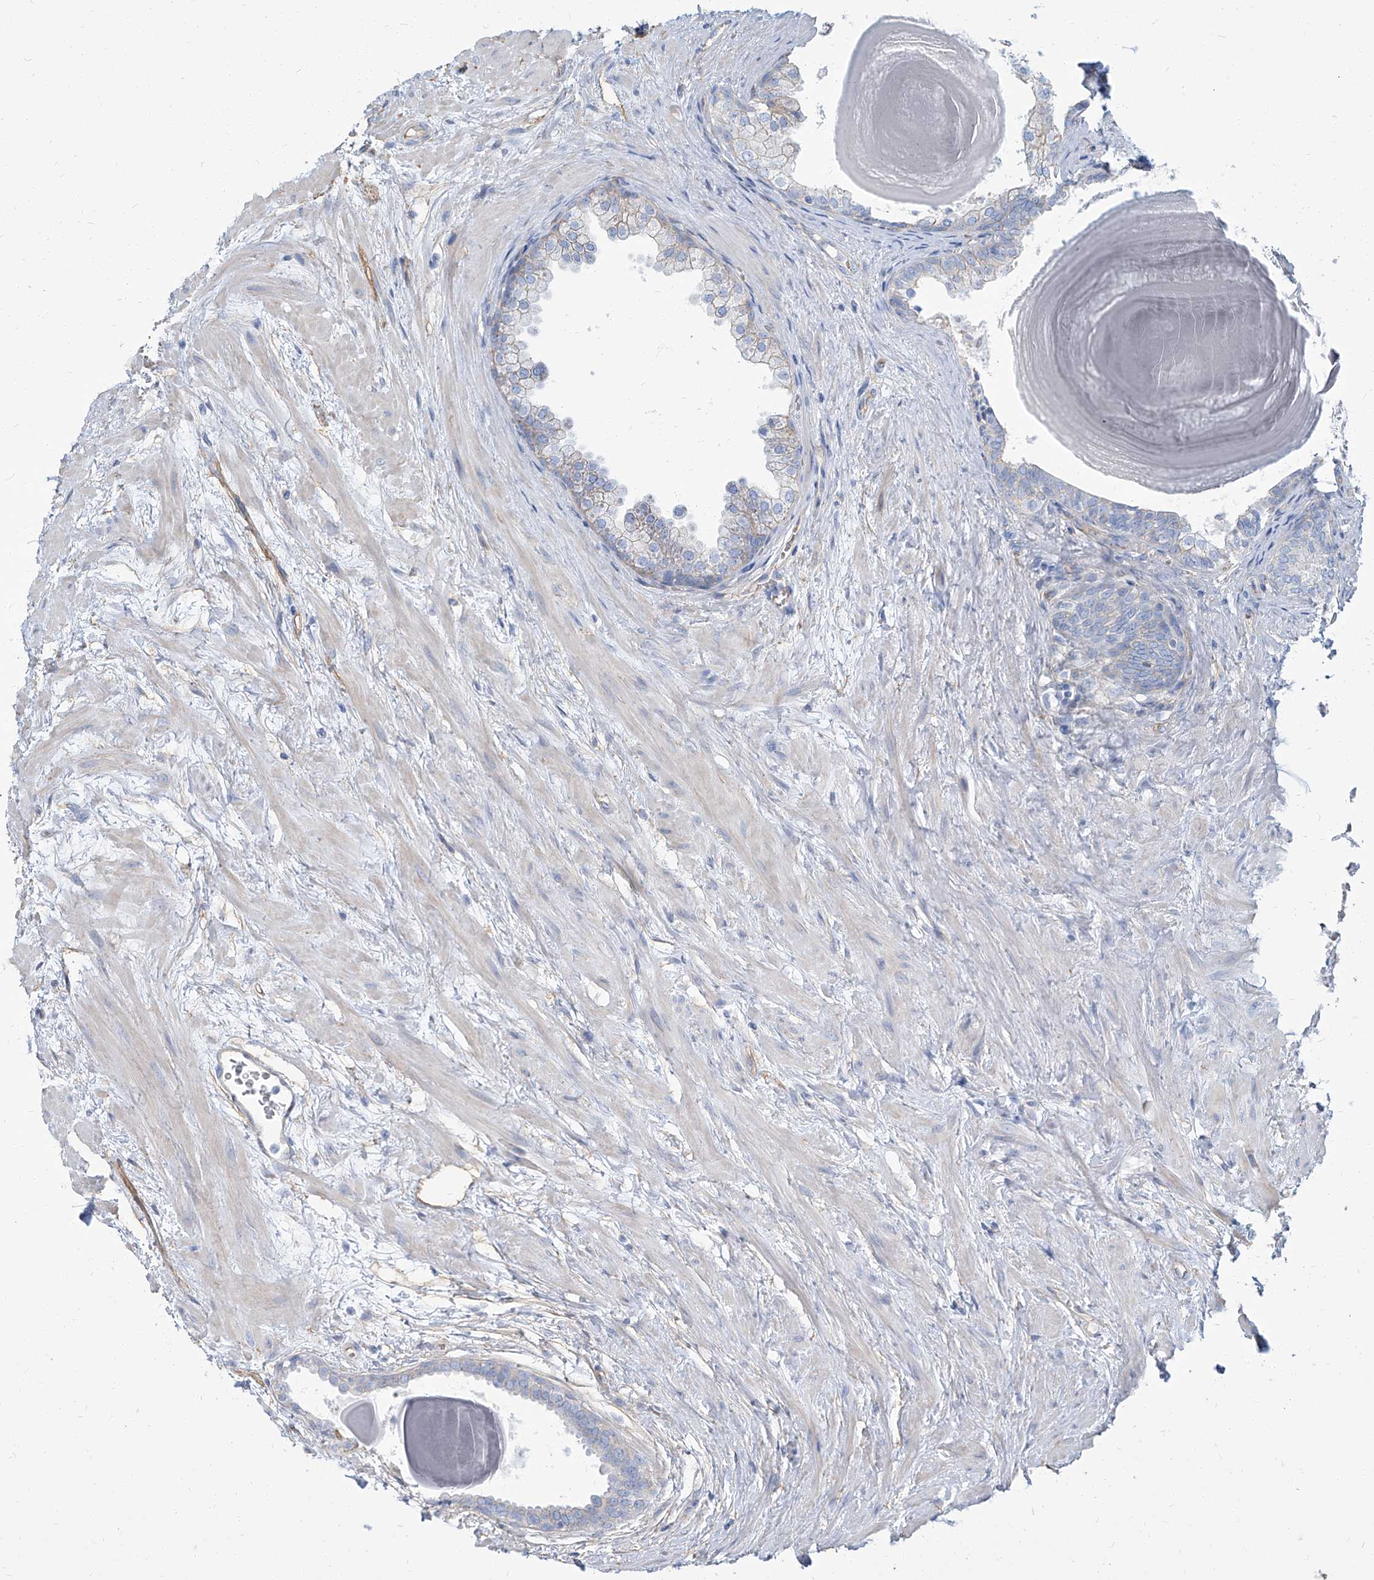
{"staining": {"intensity": "weak", "quantity": "<25%", "location": "cytoplasmic/membranous"}, "tissue": "prostate", "cell_type": "Glandular cells", "image_type": "normal", "snomed": [{"axis": "morphology", "description": "Normal tissue, NOS"}, {"axis": "topography", "description": "Prostate"}], "caption": "The micrograph shows no staining of glandular cells in normal prostate. (DAB (3,3'-diaminobenzidine) immunohistochemistry, high magnification).", "gene": "TXLNB", "patient": {"sex": "male", "age": 48}}